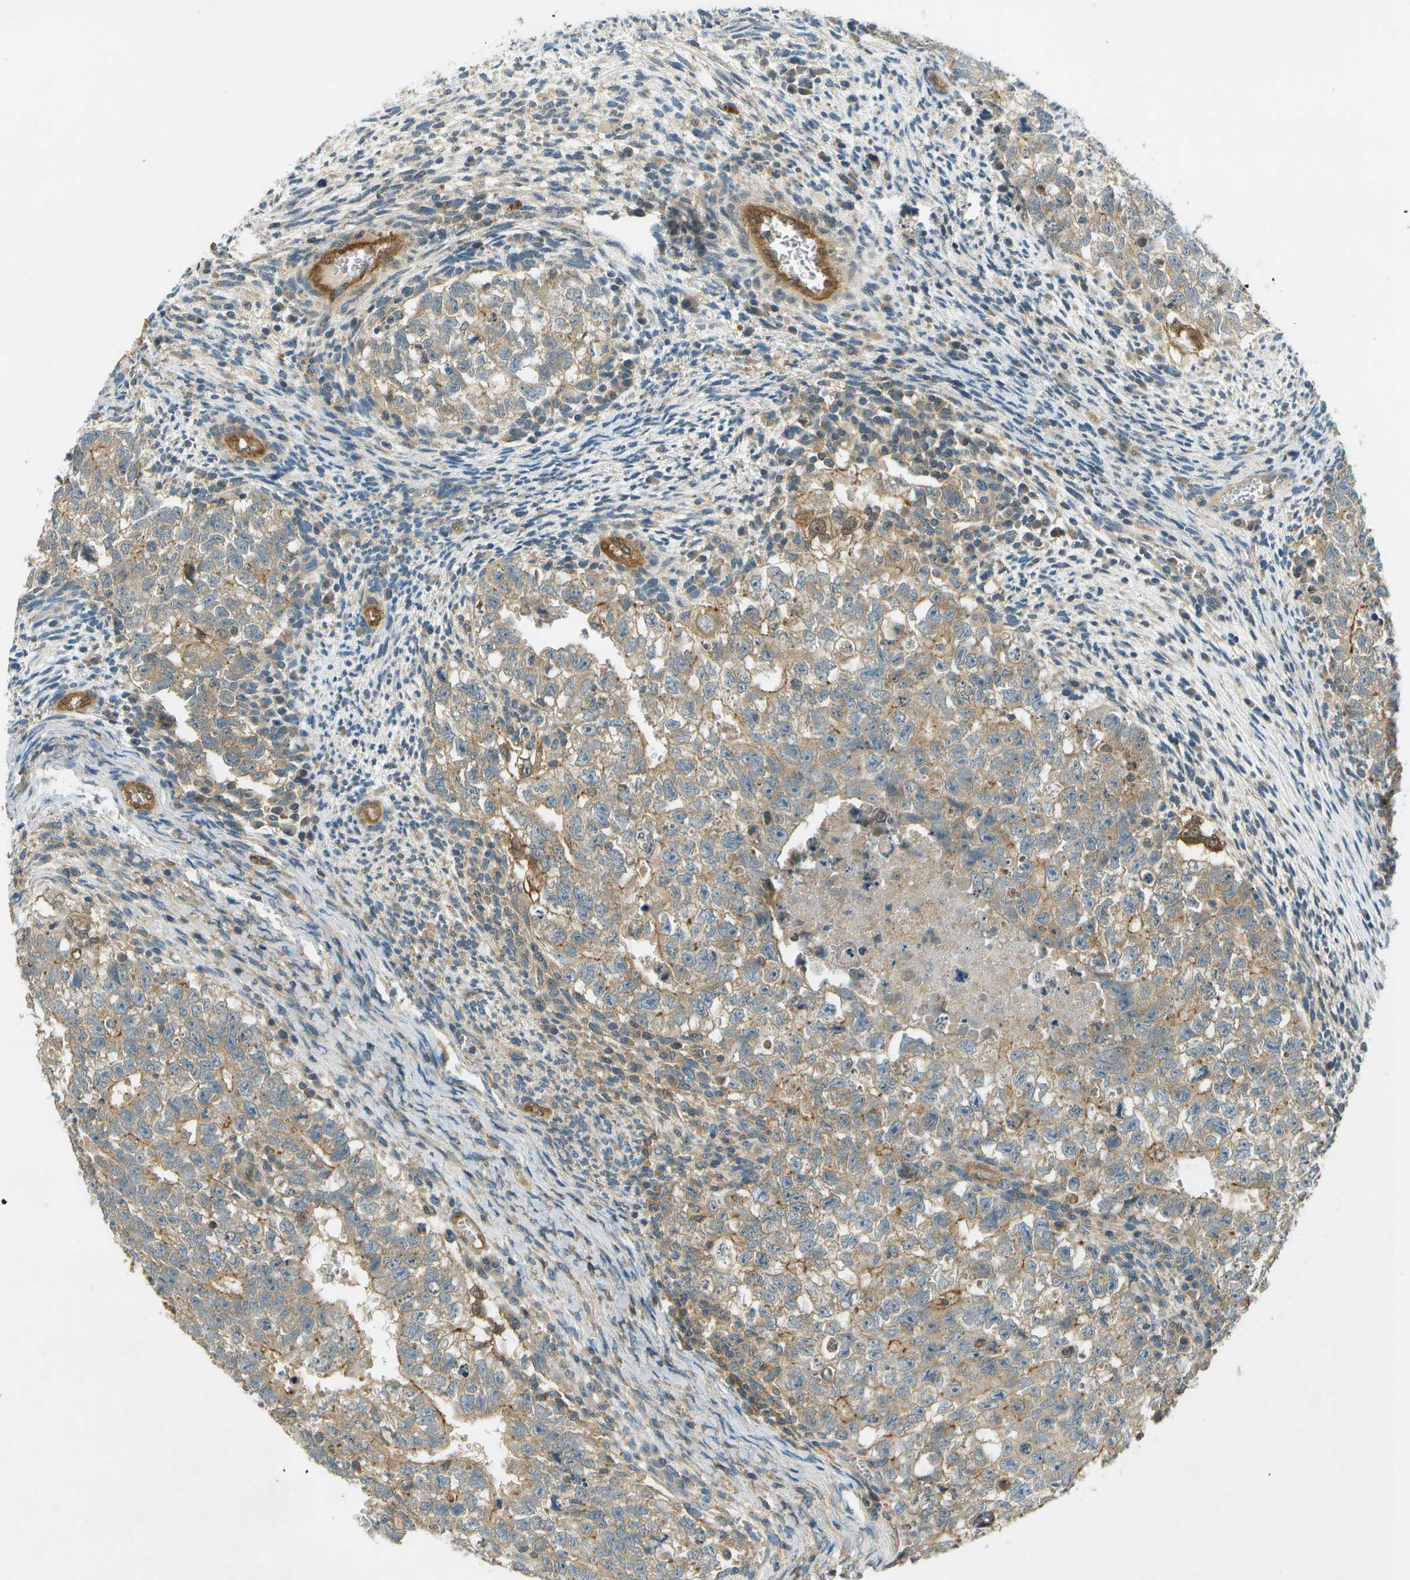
{"staining": {"intensity": "moderate", "quantity": ">75%", "location": "cytoplasmic/membranous"}, "tissue": "testis cancer", "cell_type": "Tumor cells", "image_type": "cancer", "snomed": [{"axis": "morphology", "description": "Seminoma, NOS"}, {"axis": "morphology", "description": "Carcinoma, Embryonal, NOS"}, {"axis": "topography", "description": "Testis"}], "caption": "There is medium levels of moderate cytoplasmic/membranous expression in tumor cells of testis seminoma, as demonstrated by immunohistochemical staining (brown color).", "gene": "NUDT4", "patient": {"sex": "male", "age": 38}}